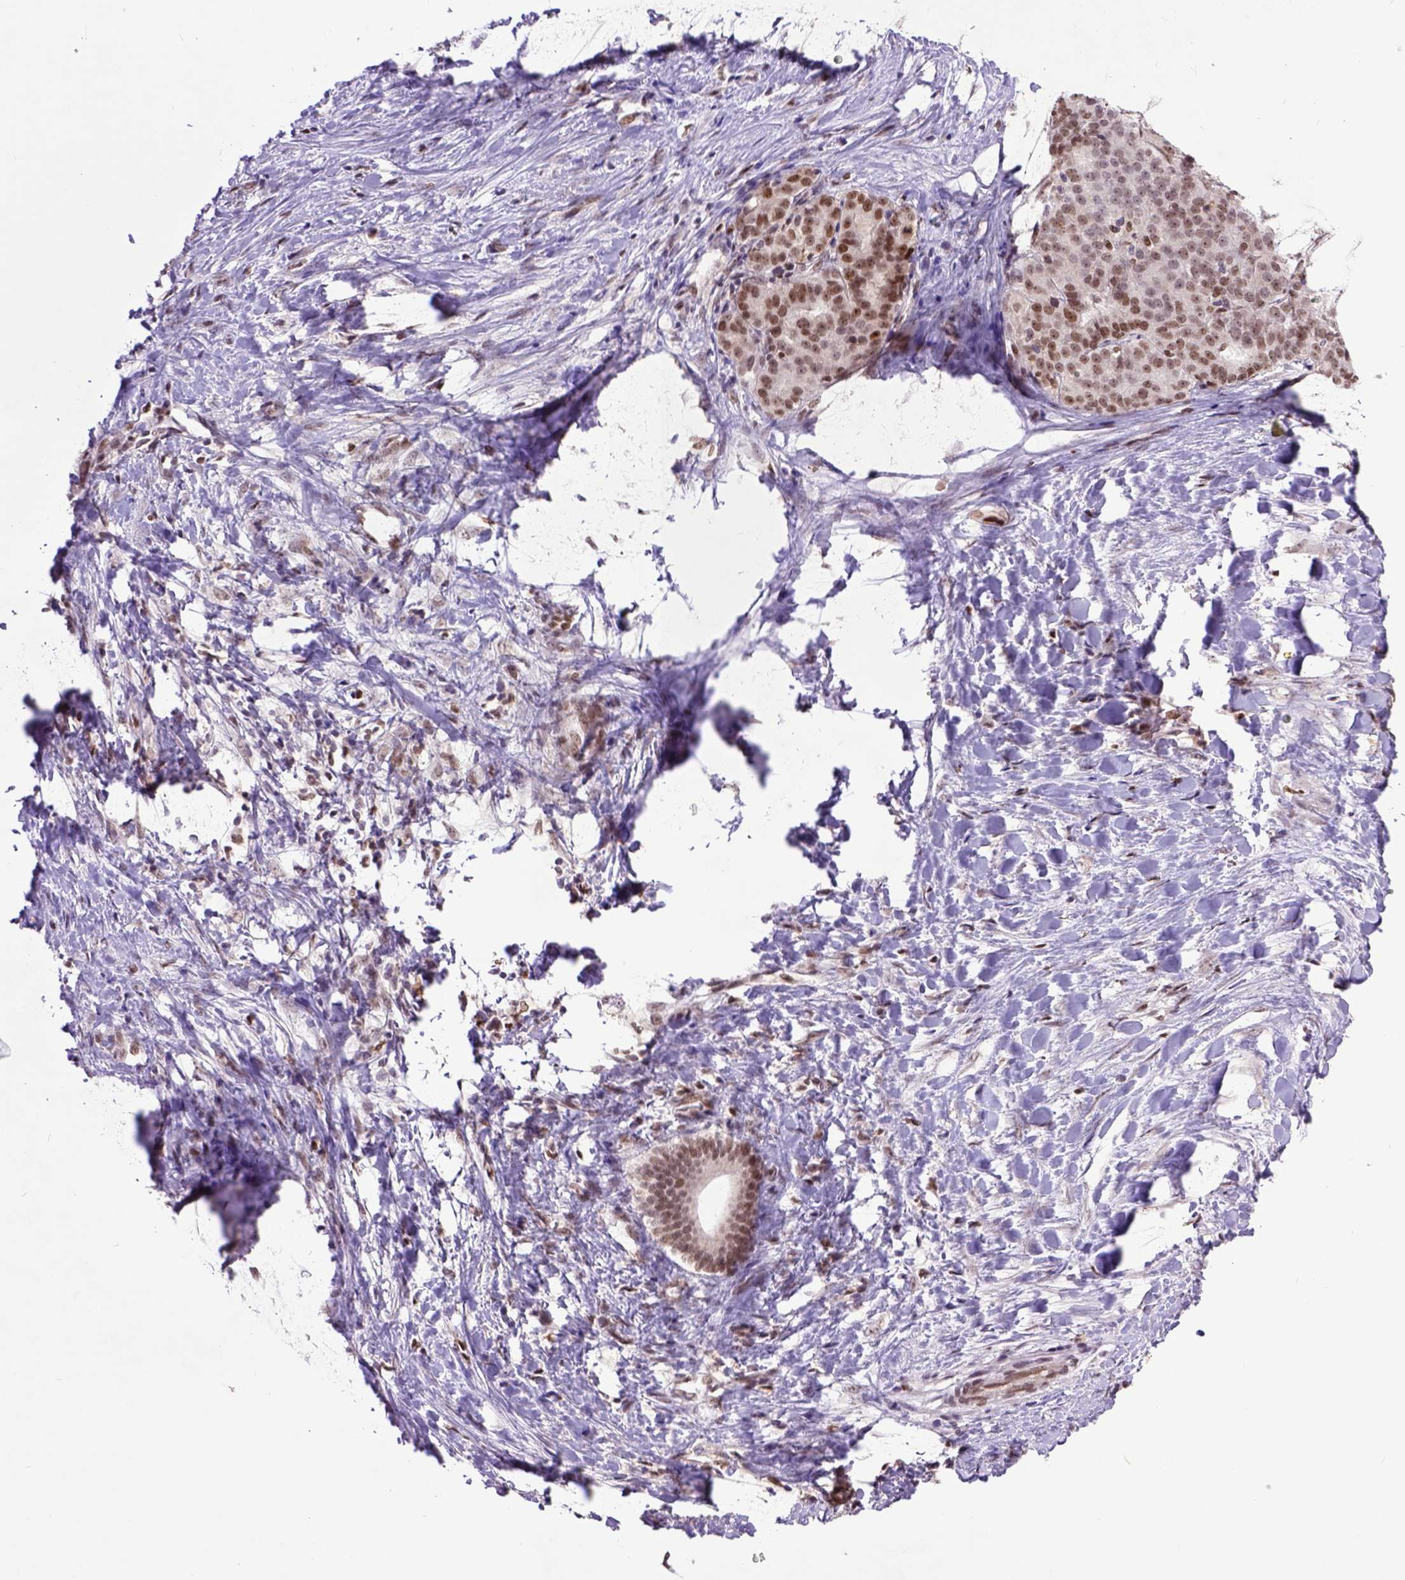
{"staining": {"intensity": "moderate", "quantity": ">75%", "location": "nuclear"}, "tissue": "liver cancer", "cell_type": "Tumor cells", "image_type": "cancer", "snomed": [{"axis": "morphology", "description": "Cholangiocarcinoma"}, {"axis": "topography", "description": "Liver"}], "caption": "Immunohistochemistry (IHC) photomicrograph of neoplastic tissue: cholangiocarcinoma (liver) stained using immunohistochemistry demonstrates medium levels of moderate protein expression localized specifically in the nuclear of tumor cells, appearing as a nuclear brown color.", "gene": "RCC2", "patient": {"sex": "female", "age": 47}}